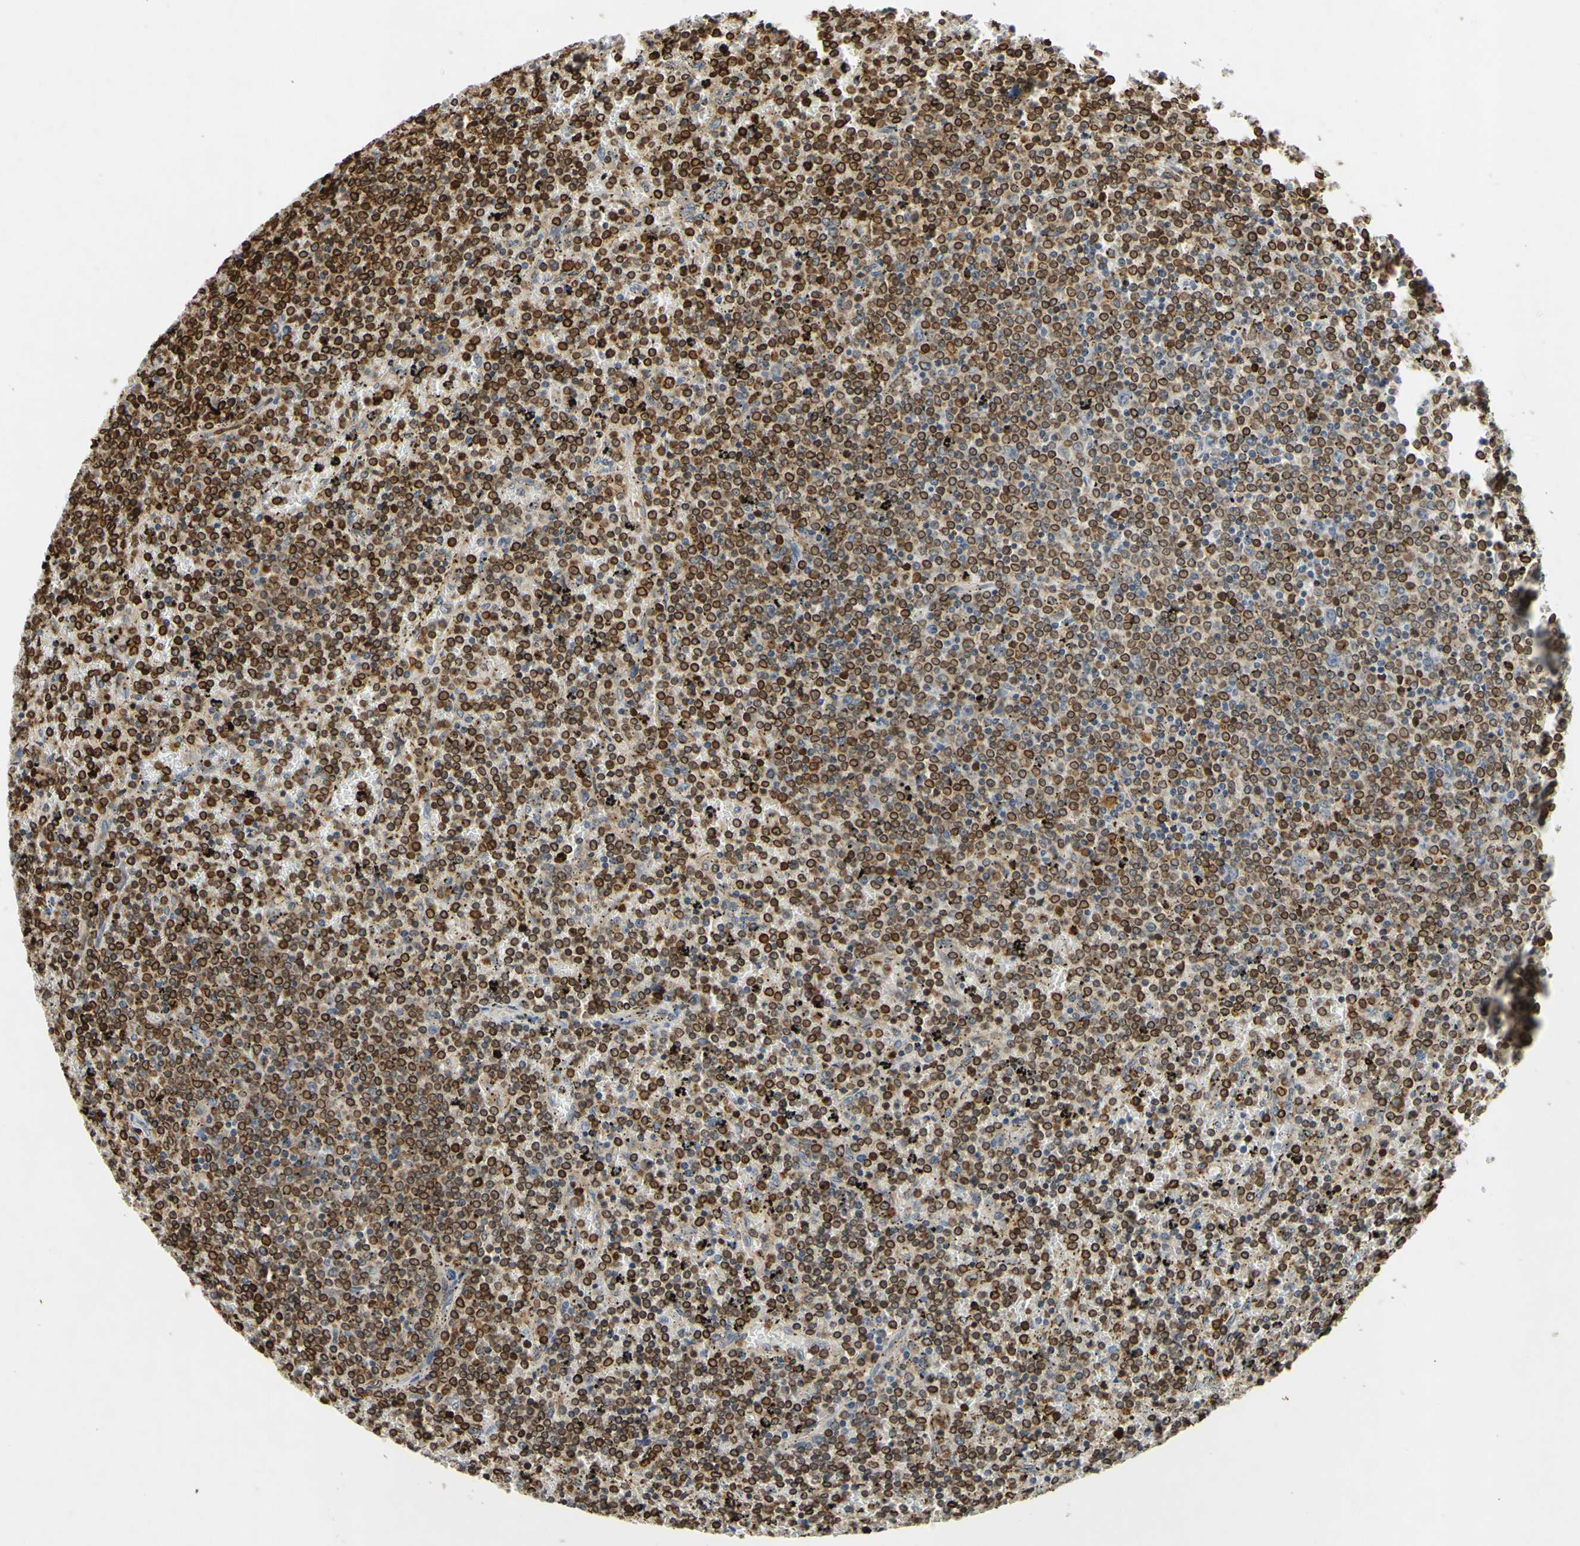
{"staining": {"intensity": "strong", "quantity": ">75%", "location": "cytoplasmic/membranous"}, "tissue": "lymphoma", "cell_type": "Tumor cells", "image_type": "cancer", "snomed": [{"axis": "morphology", "description": "Malignant lymphoma, non-Hodgkin's type, Low grade"}, {"axis": "topography", "description": "Spleen"}], "caption": "Lymphoma stained for a protein (brown) exhibits strong cytoplasmic/membranous positive positivity in about >75% of tumor cells.", "gene": "PLXNA2", "patient": {"sex": "female", "age": 77}}